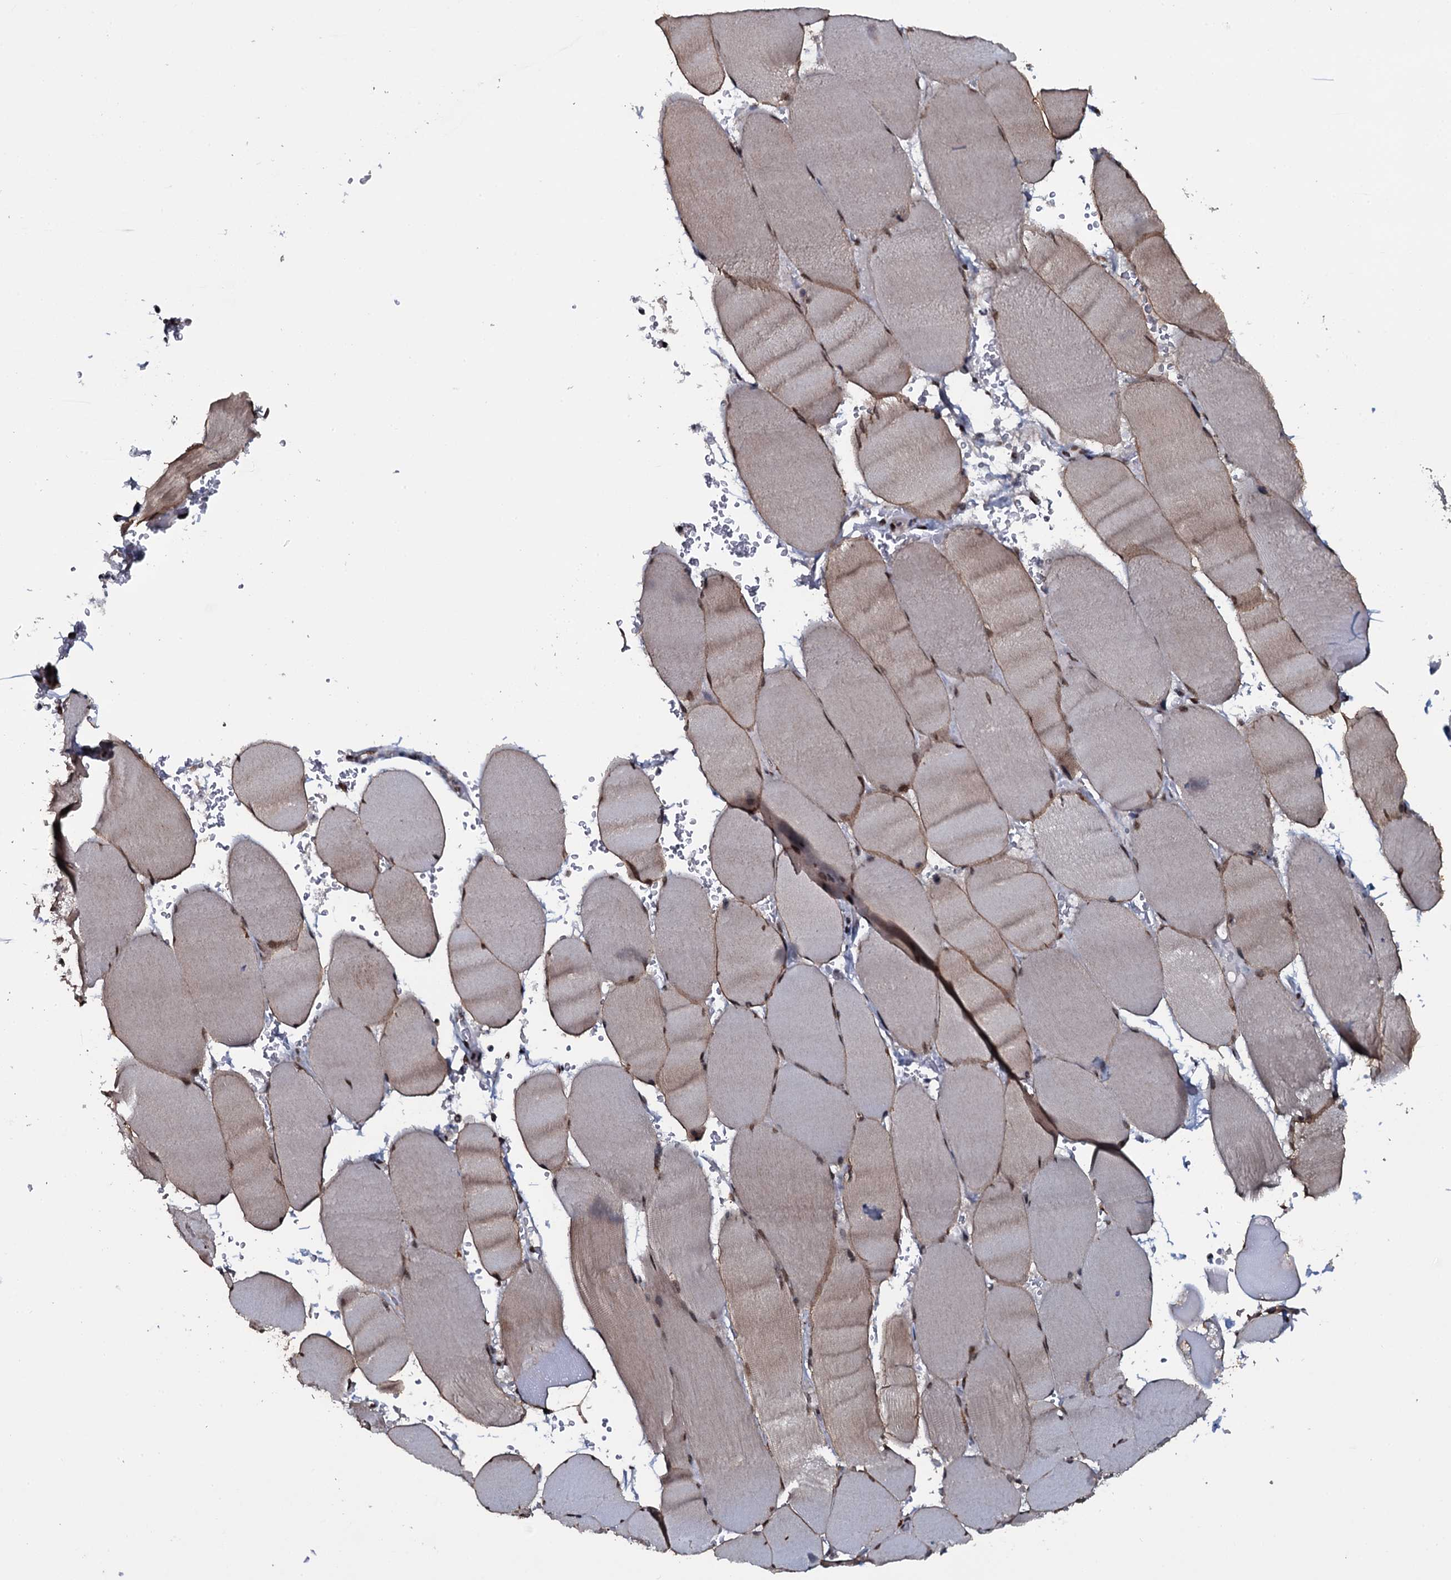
{"staining": {"intensity": "moderate", "quantity": "<25%", "location": "cytoplasmic/membranous,nuclear"}, "tissue": "skeletal muscle", "cell_type": "Myocytes", "image_type": "normal", "snomed": [{"axis": "morphology", "description": "Normal tissue, NOS"}, {"axis": "topography", "description": "Skeletal muscle"}, {"axis": "topography", "description": "Head-Neck"}], "caption": "This histopathology image shows immunohistochemistry (IHC) staining of unremarkable human skeletal muscle, with low moderate cytoplasmic/membranous,nuclear positivity in approximately <25% of myocytes.", "gene": "SH2D4B", "patient": {"sex": "male", "age": 66}}